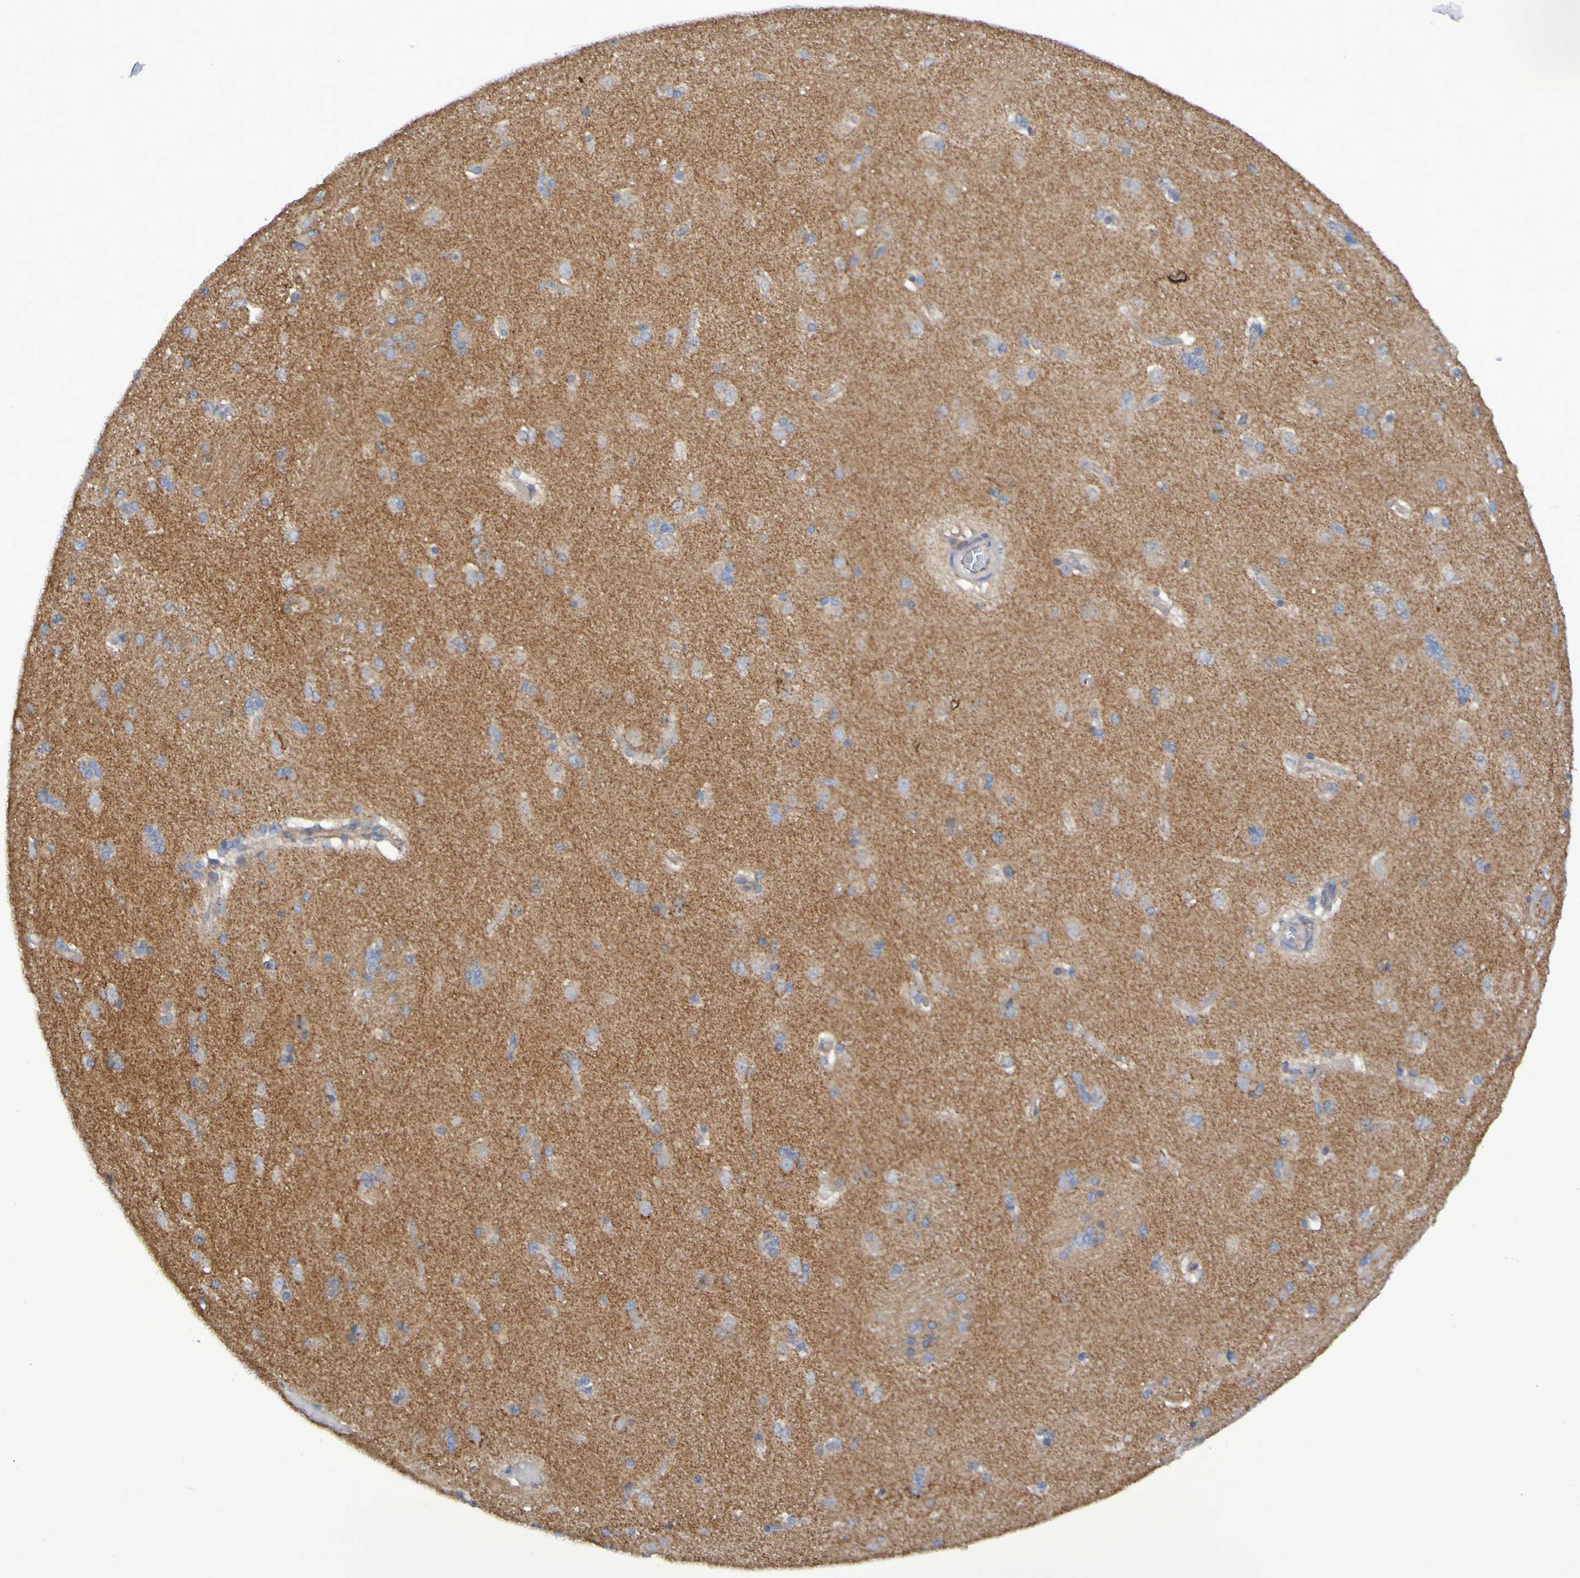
{"staining": {"intensity": "negative", "quantity": "none", "location": "none"}, "tissue": "caudate", "cell_type": "Glial cells", "image_type": "normal", "snomed": [{"axis": "morphology", "description": "Normal tissue, NOS"}, {"axis": "topography", "description": "Lateral ventricle wall"}], "caption": "Immunohistochemistry (IHC) of normal caudate displays no expression in glial cells.", "gene": "LMBRD2", "patient": {"sex": "female", "age": 19}}